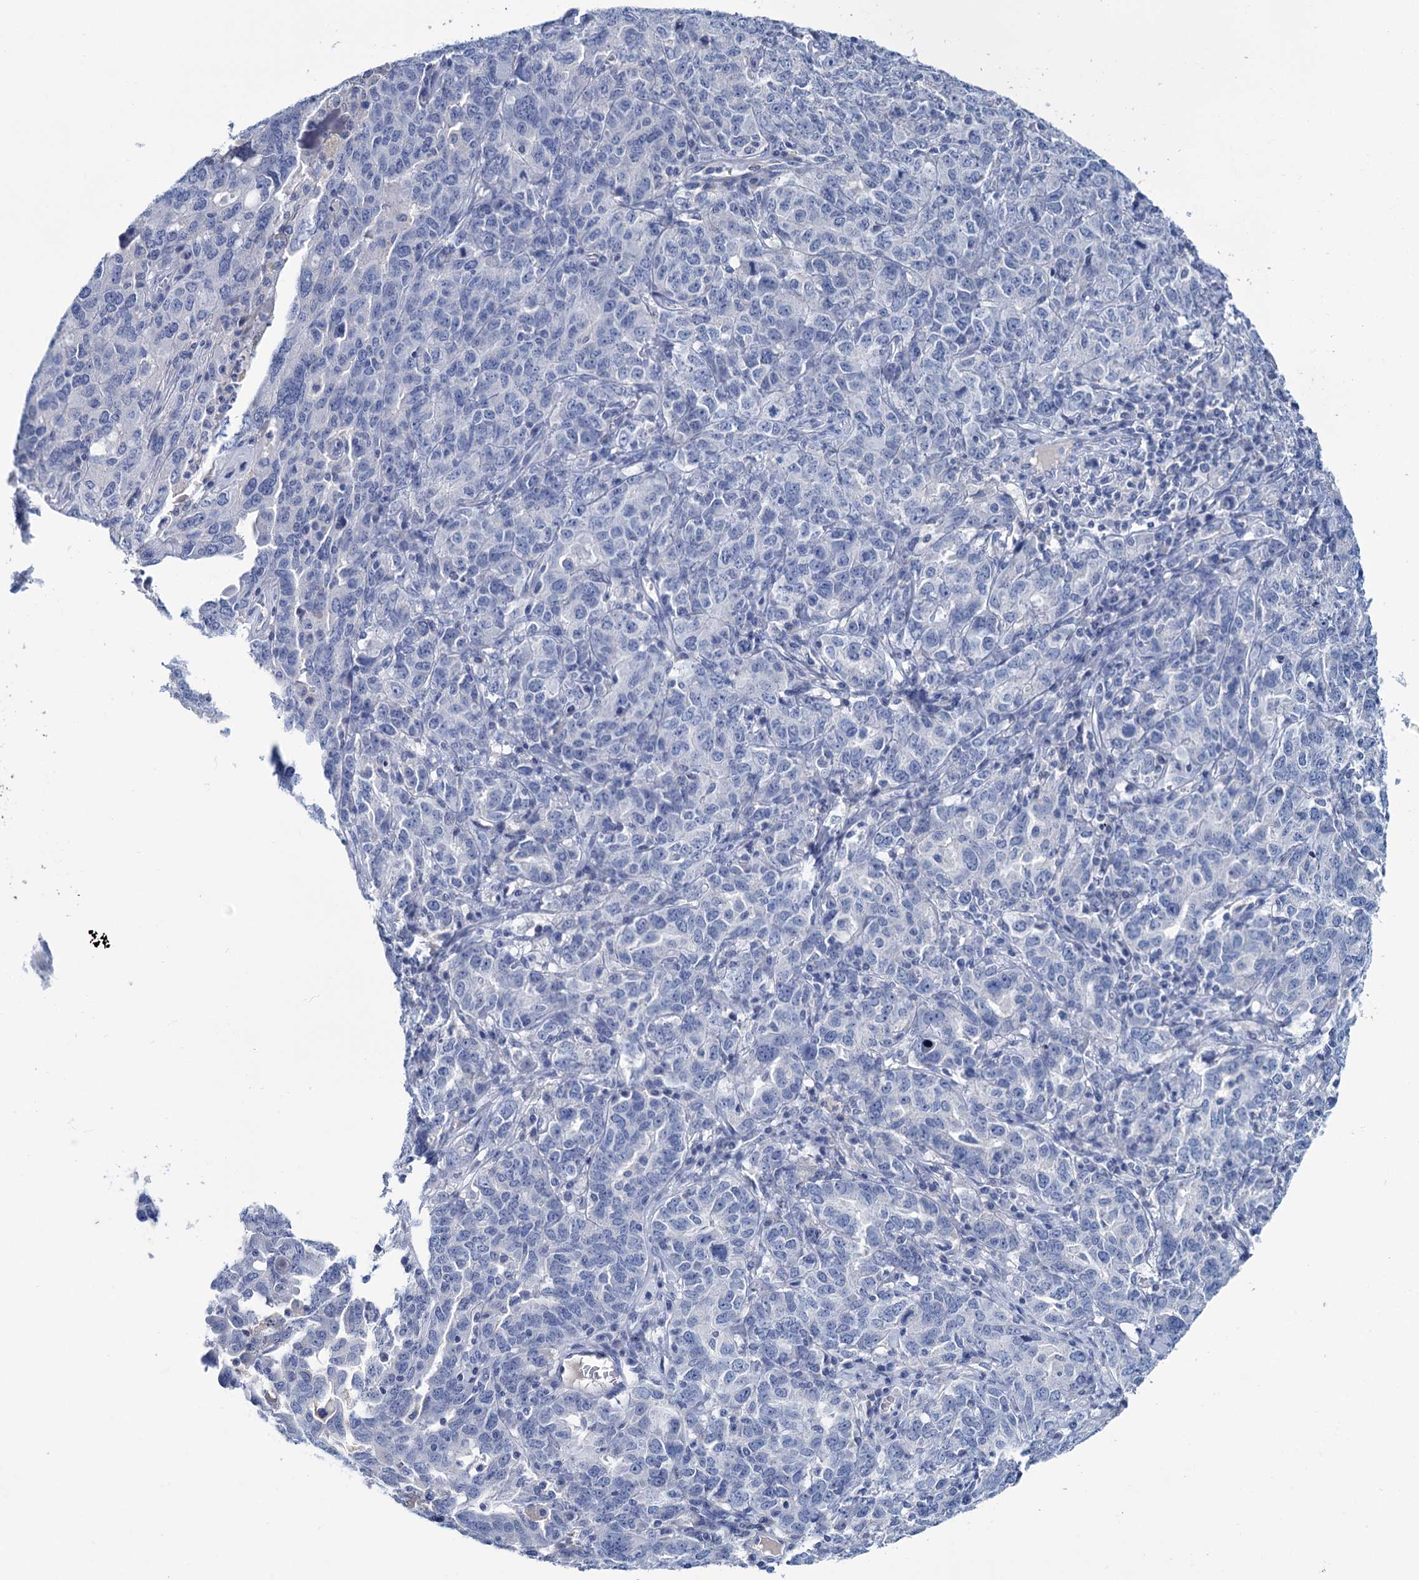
{"staining": {"intensity": "negative", "quantity": "none", "location": "none"}, "tissue": "ovarian cancer", "cell_type": "Tumor cells", "image_type": "cancer", "snomed": [{"axis": "morphology", "description": "Carcinoma, endometroid"}, {"axis": "topography", "description": "Ovary"}], "caption": "An immunohistochemistry (IHC) photomicrograph of endometroid carcinoma (ovarian) is shown. There is no staining in tumor cells of endometroid carcinoma (ovarian).", "gene": "MYOZ3", "patient": {"sex": "female", "age": 62}}